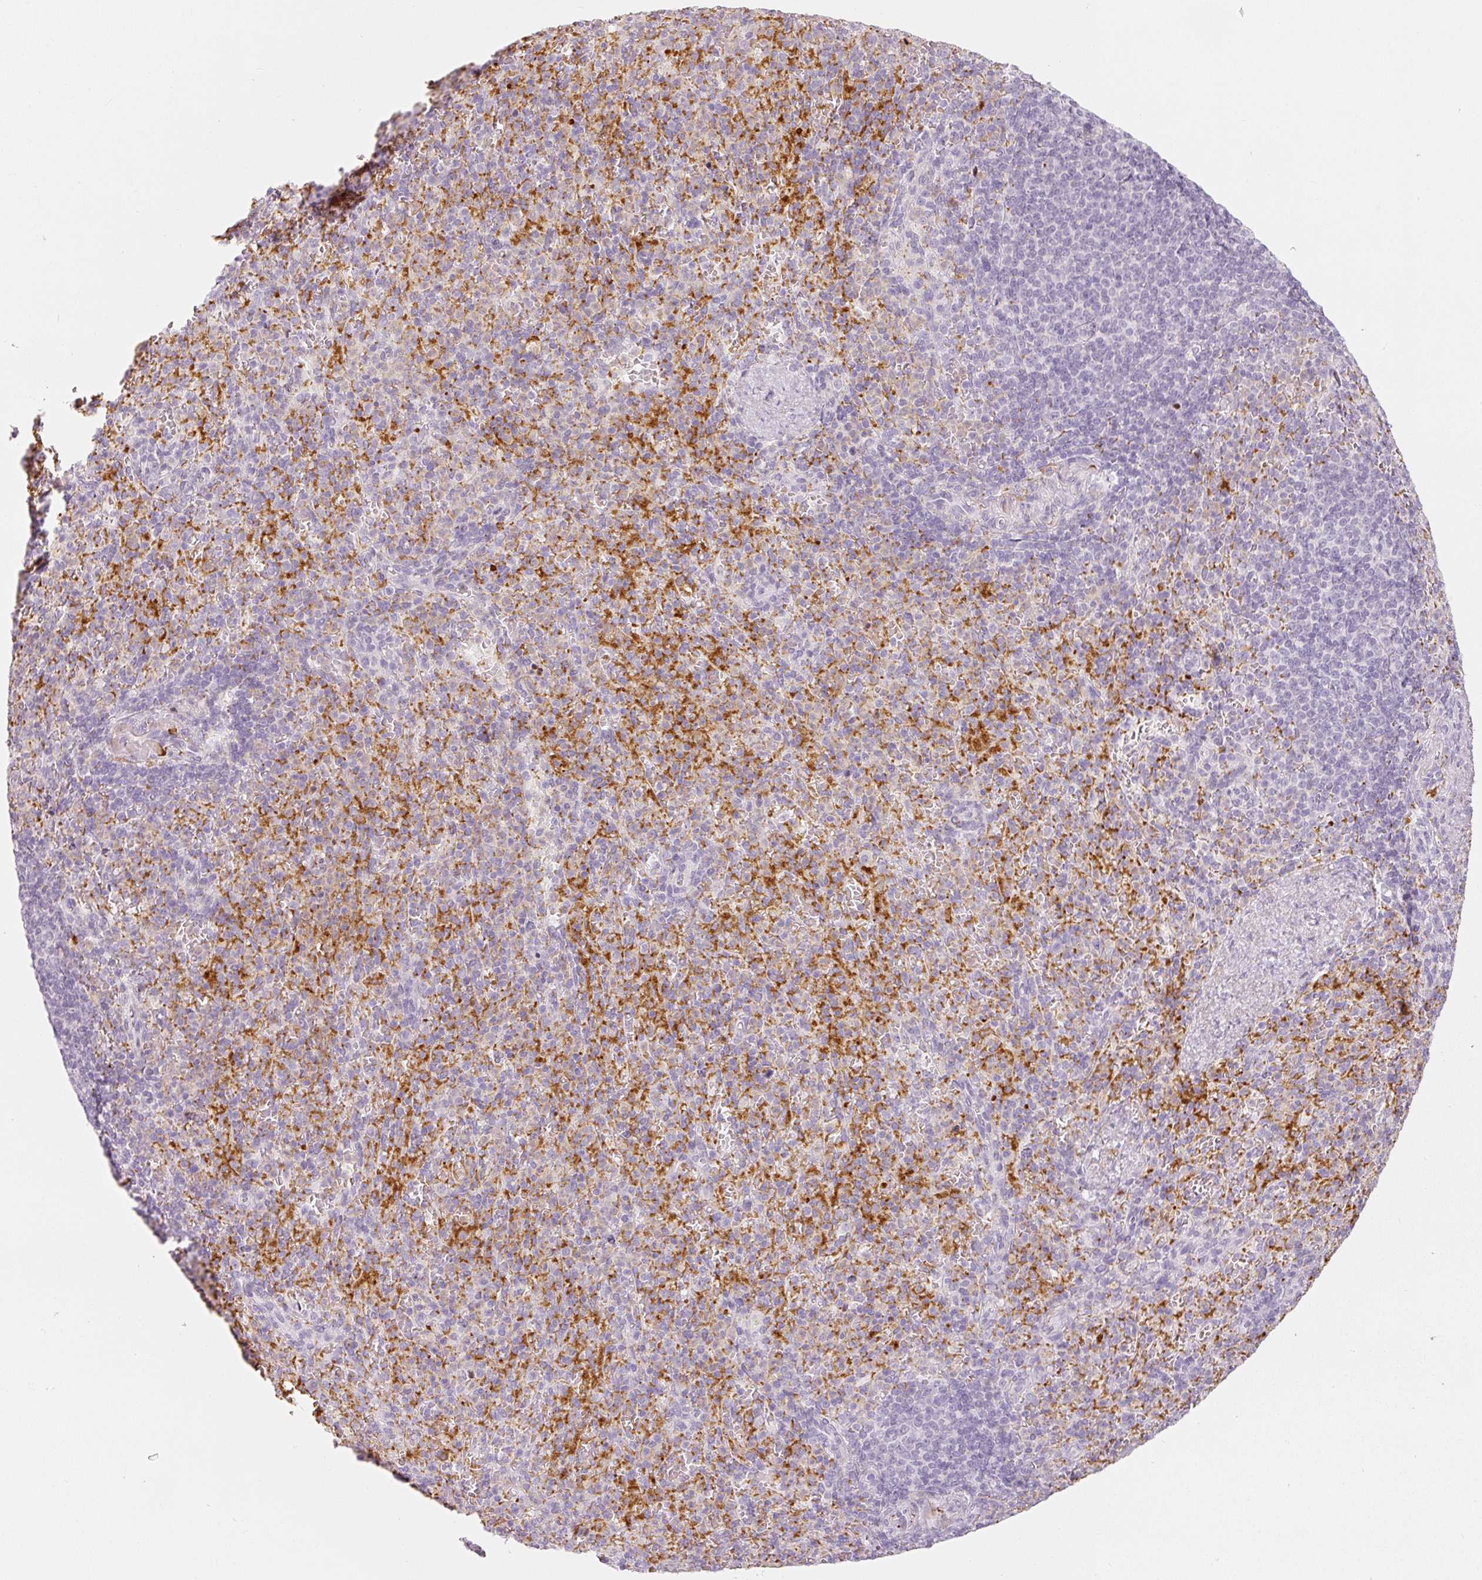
{"staining": {"intensity": "negative", "quantity": "none", "location": "none"}, "tissue": "spleen", "cell_type": "Cells in red pulp", "image_type": "normal", "snomed": [{"axis": "morphology", "description": "Normal tissue, NOS"}, {"axis": "topography", "description": "Spleen"}], "caption": "This photomicrograph is of benign spleen stained with immunohistochemistry (IHC) to label a protein in brown with the nuclei are counter-stained blue. There is no positivity in cells in red pulp.", "gene": "LECT2", "patient": {"sex": "female", "age": 74}}